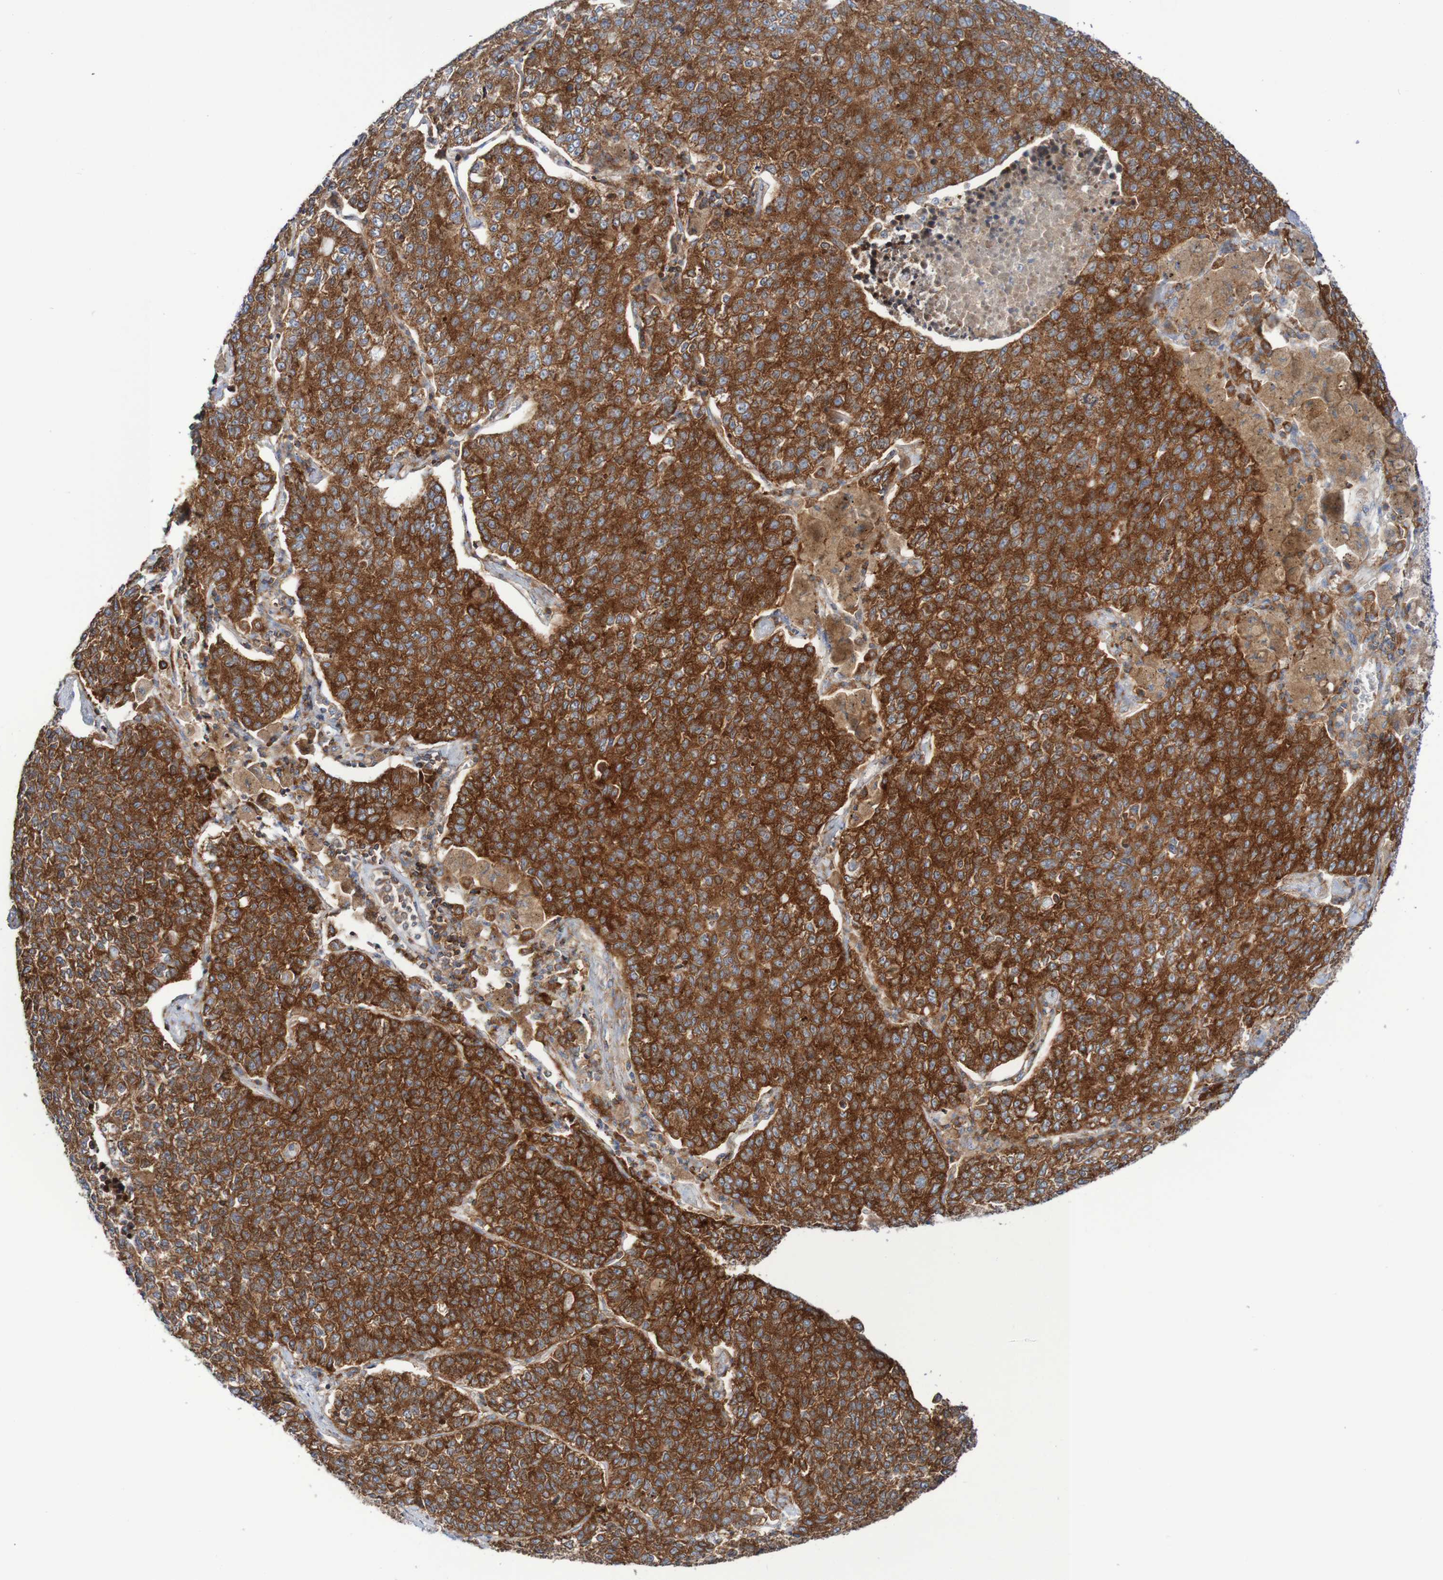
{"staining": {"intensity": "strong", "quantity": ">75%", "location": "cytoplasmic/membranous"}, "tissue": "lung cancer", "cell_type": "Tumor cells", "image_type": "cancer", "snomed": [{"axis": "morphology", "description": "Adenocarcinoma, NOS"}, {"axis": "topography", "description": "Lung"}], "caption": "Brown immunohistochemical staining in human adenocarcinoma (lung) displays strong cytoplasmic/membranous expression in approximately >75% of tumor cells.", "gene": "FXR2", "patient": {"sex": "male", "age": 49}}